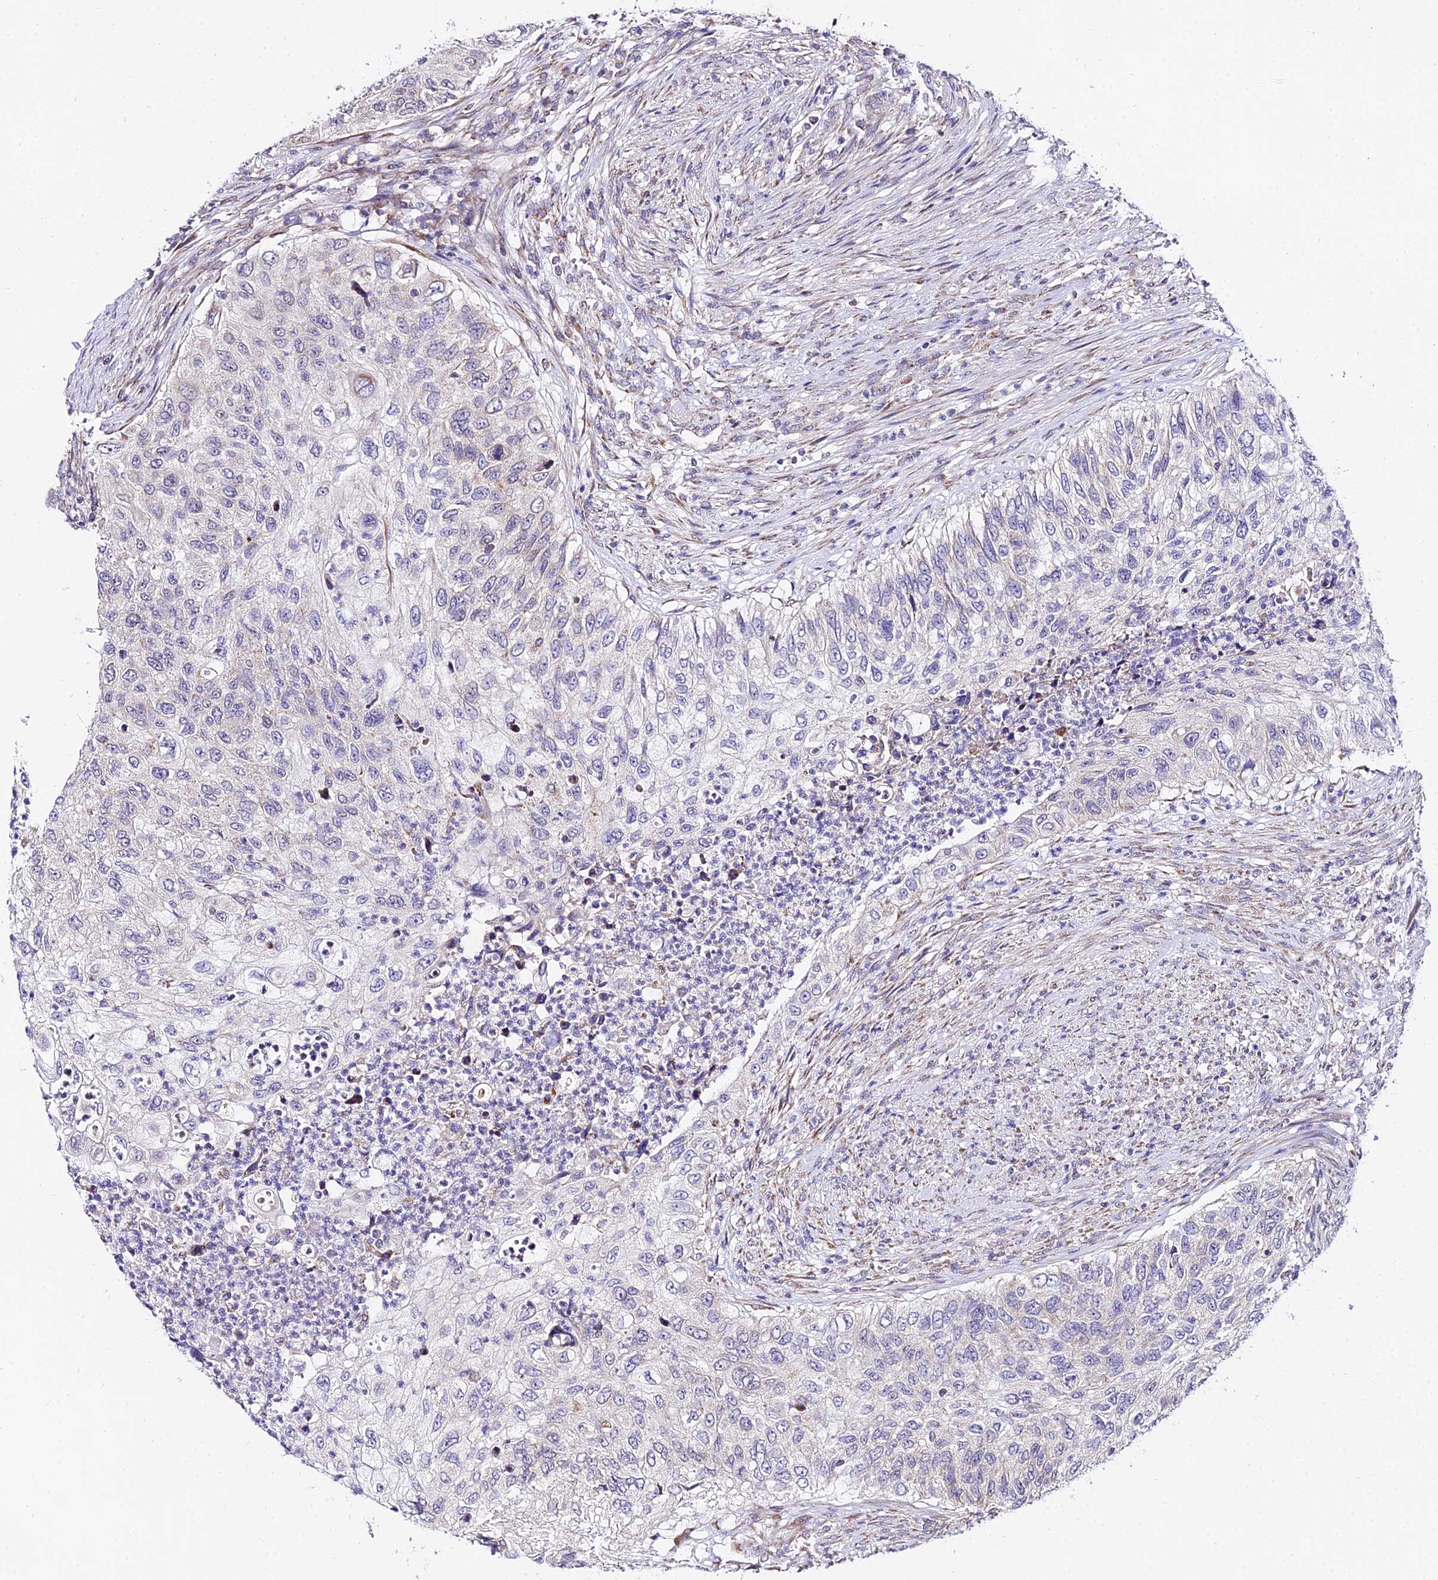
{"staining": {"intensity": "negative", "quantity": "none", "location": "none"}, "tissue": "urothelial cancer", "cell_type": "Tumor cells", "image_type": "cancer", "snomed": [{"axis": "morphology", "description": "Urothelial carcinoma, High grade"}, {"axis": "topography", "description": "Urinary bladder"}], "caption": "A high-resolution micrograph shows immunohistochemistry staining of urothelial cancer, which shows no significant staining in tumor cells.", "gene": "ATP5PB", "patient": {"sex": "female", "age": 60}}